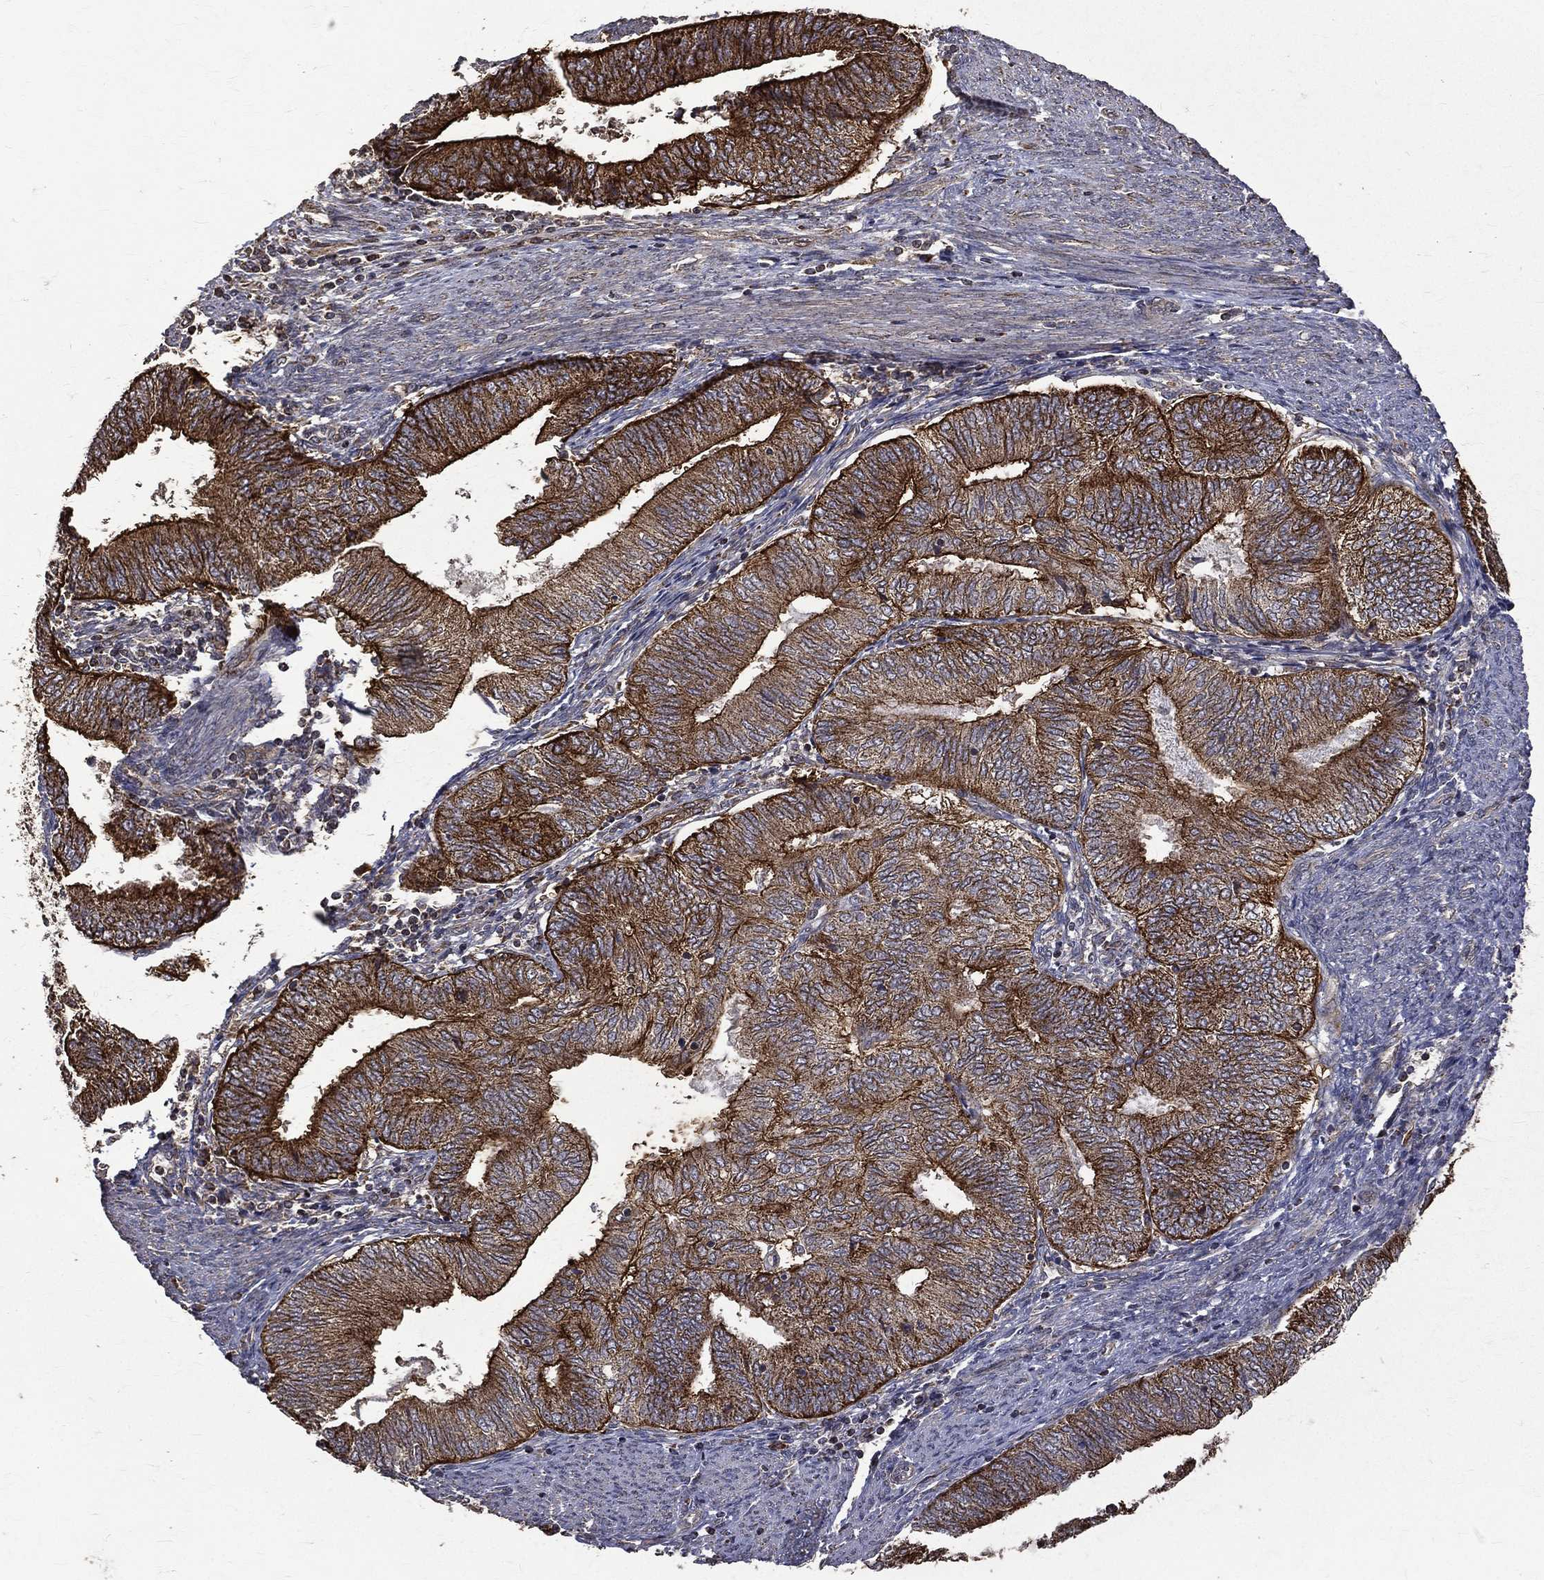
{"staining": {"intensity": "strong", "quantity": ">75%", "location": "cytoplasmic/membranous"}, "tissue": "endometrial cancer", "cell_type": "Tumor cells", "image_type": "cancer", "snomed": [{"axis": "morphology", "description": "Adenocarcinoma, NOS"}, {"axis": "topography", "description": "Endometrium"}], "caption": "An immunohistochemistry photomicrograph of neoplastic tissue is shown. Protein staining in brown highlights strong cytoplasmic/membranous positivity in adenocarcinoma (endometrial) within tumor cells. (DAB (3,3'-diaminobenzidine) = brown stain, brightfield microscopy at high magnification).", "gene": "RPGR", "patient": {"sex": "female", "age": 65}}